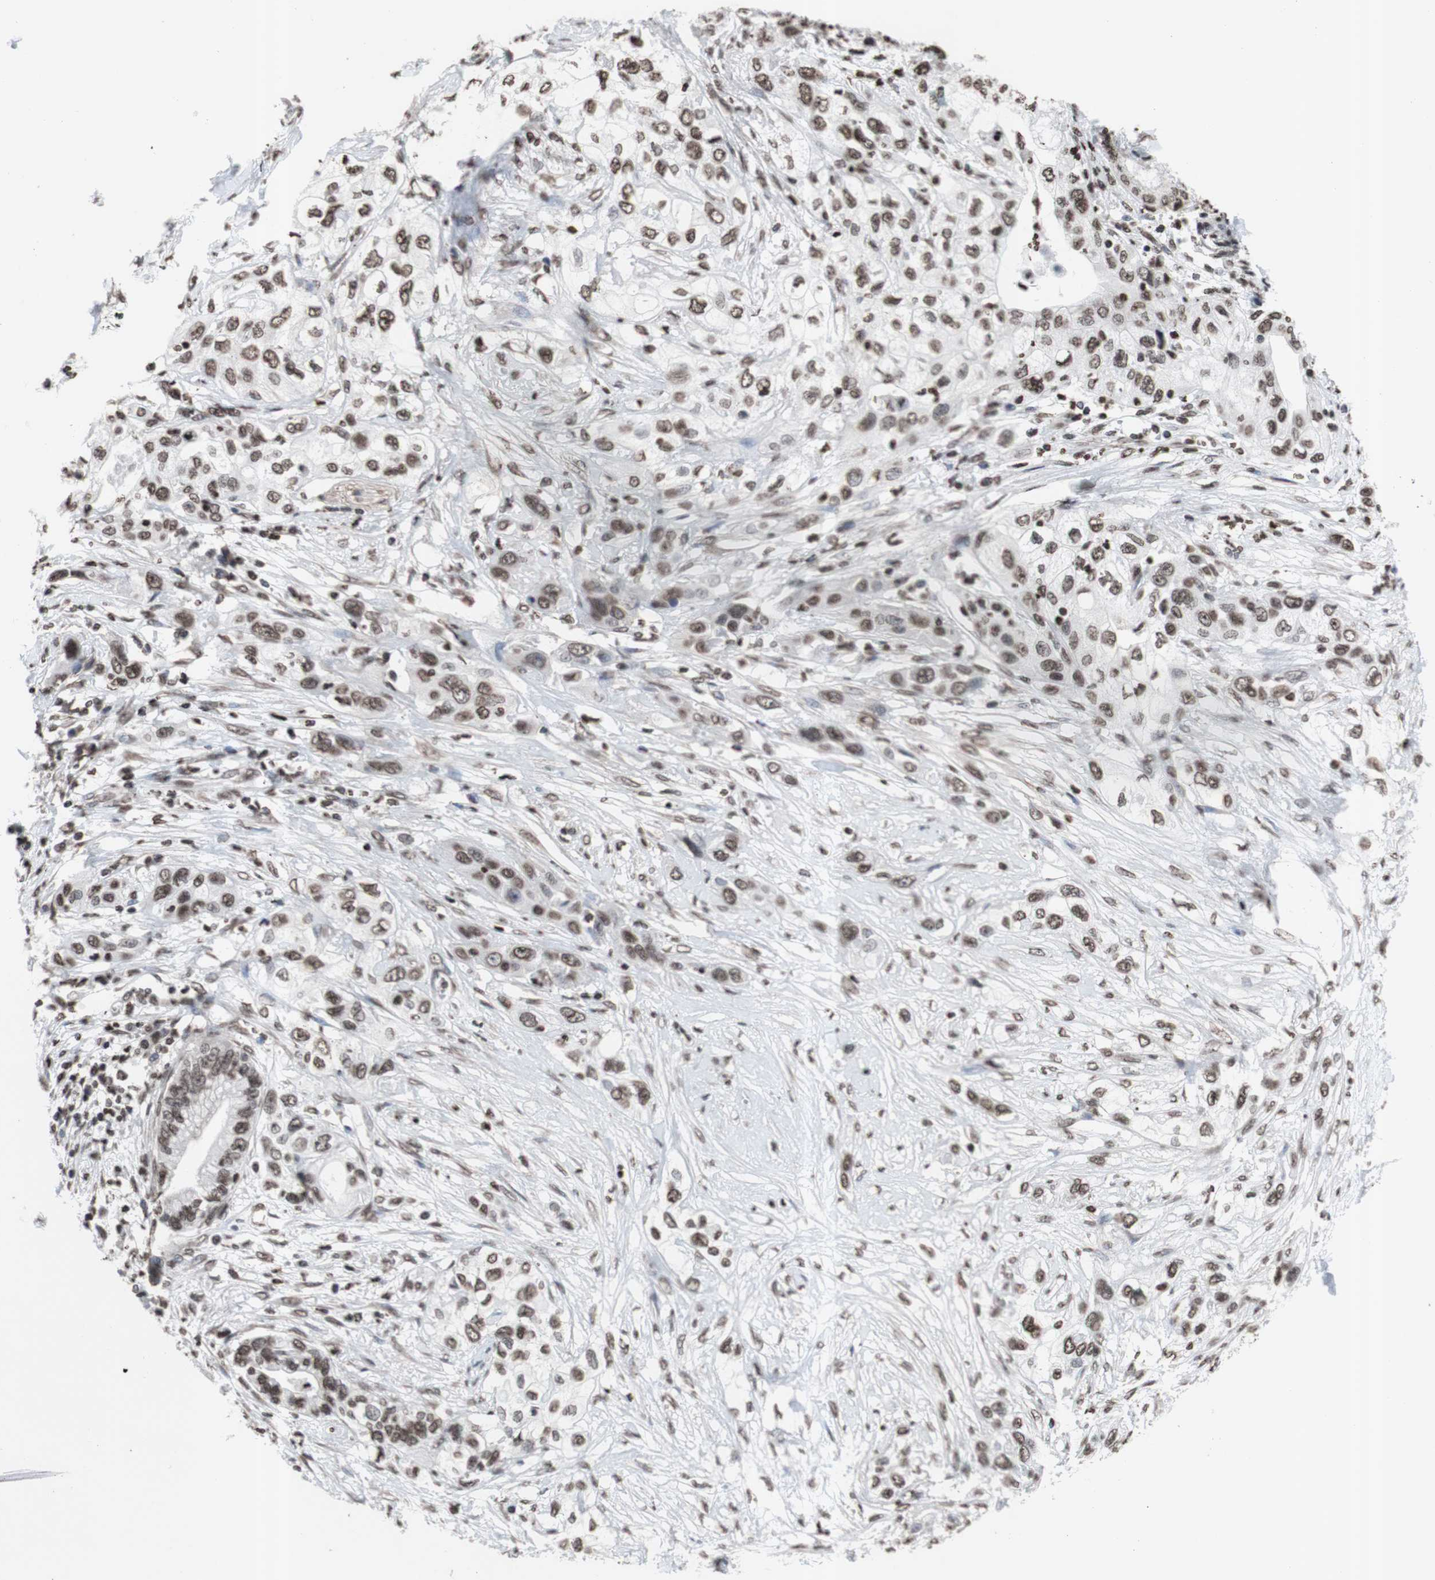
{"staining": {"intensity": "moderate", "quantity": ">75%", "location": "nuclear"}, "tissue": "pancreatic cancer", "cell_type": "Tumor cells", "image_type": "cancer", "snomed": [{"axis": "morphology", "description": "Adenocarcinoma, NOS"}, {"axis": "topography", "description": "Pancreas"}], "caption": "A photomicrograph of human pancreatic cancer stained for a protein reveals moderate nuclear brown staining in tumor cells.", "gene": "SNAI2", "patient": {"sex": "female", "age": 70}}